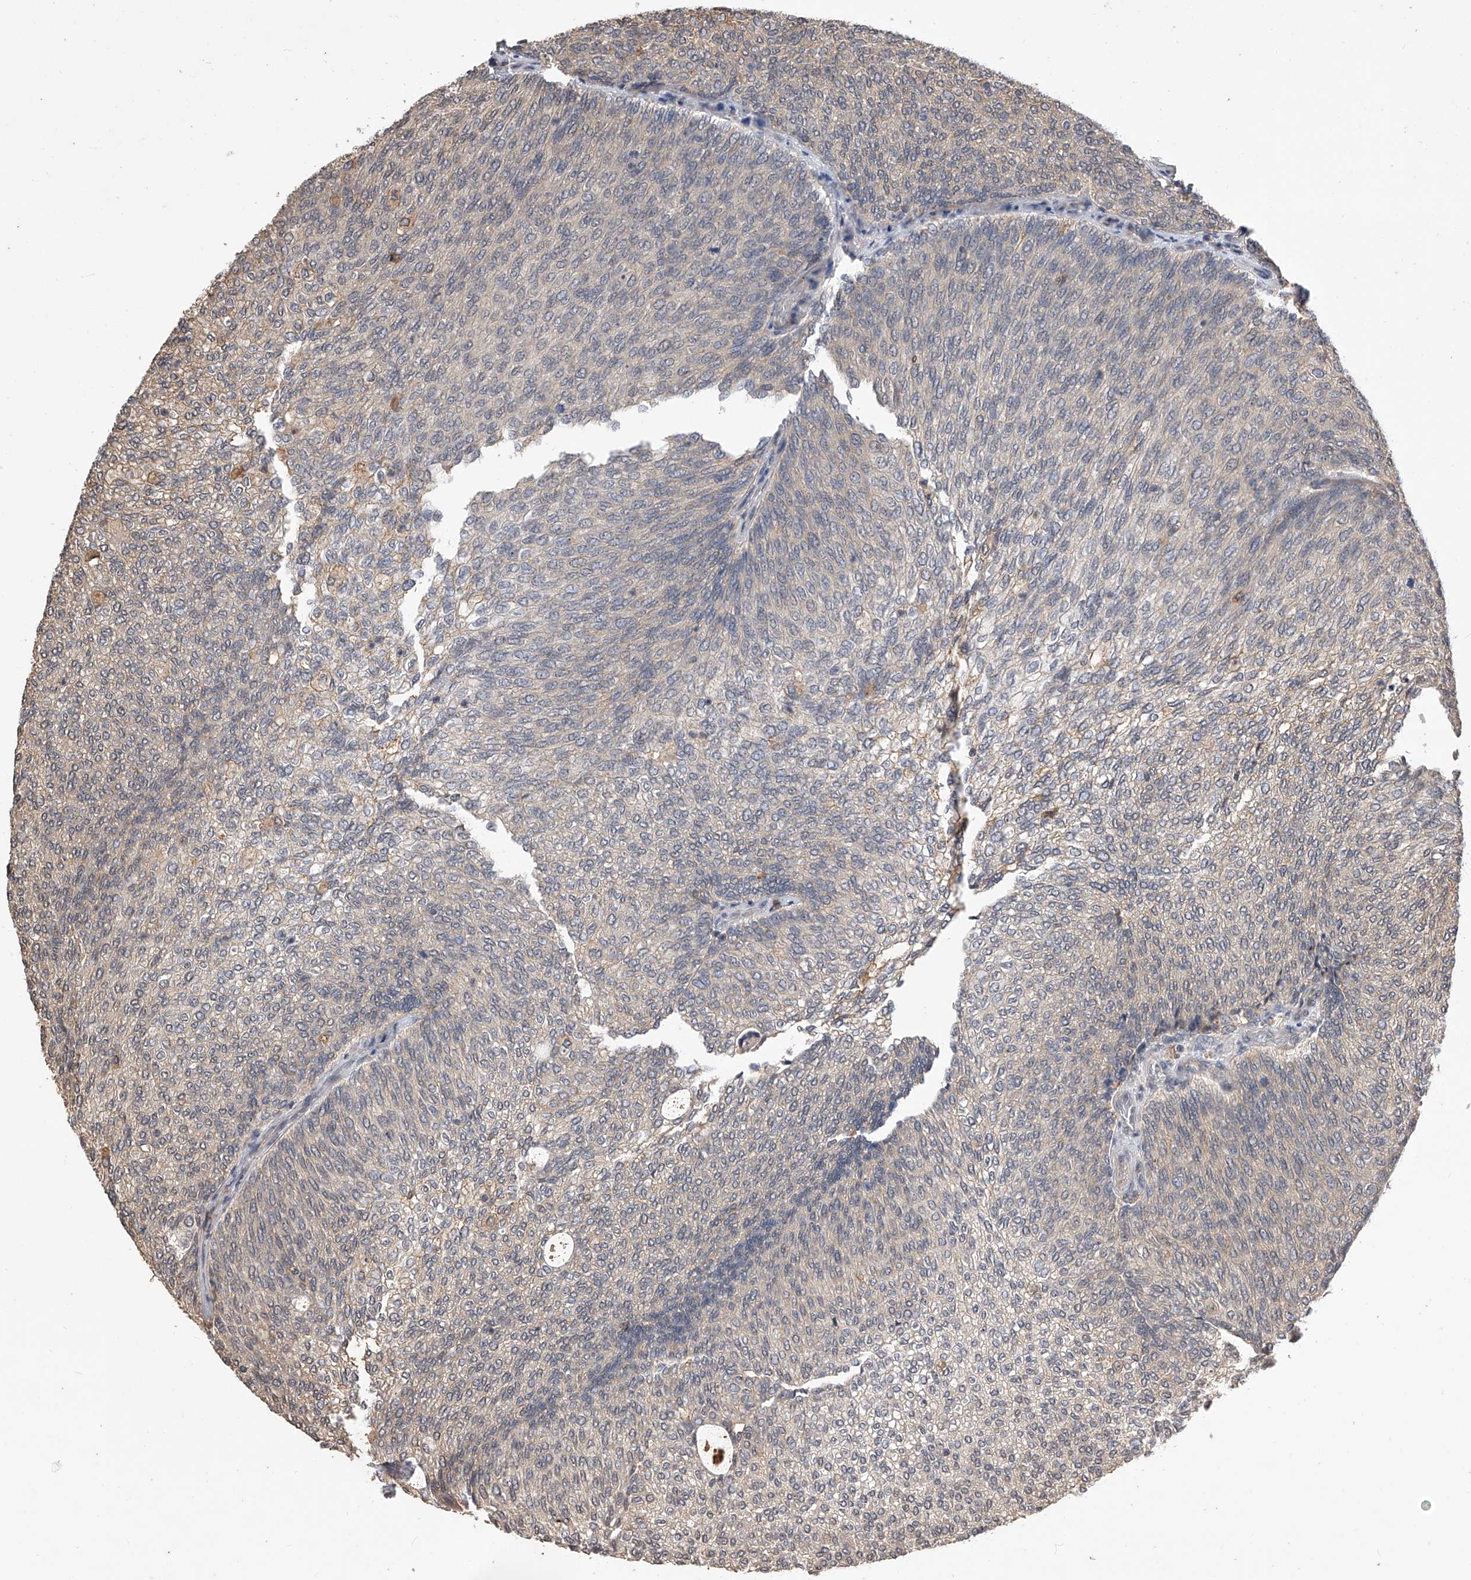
{"staining": {"intensity": "negative", "quantity": "none", "location": "none"}, "tissue": "urothelial cancer", "cell_type": "Tumor cells", "image_type": "cancer", "snomed": [{"axis": "morphology", "description": "Urothelial carcinoma, Low grade"}, {"axis": "topography", "description": "Urinary bladder"}], "caption": "Immunohistochemical staining of human urothelial cancer shows no significant expression in tumor cells.", "gene": "CFAP410", "patient": {"sex": "female", "age": 79}}